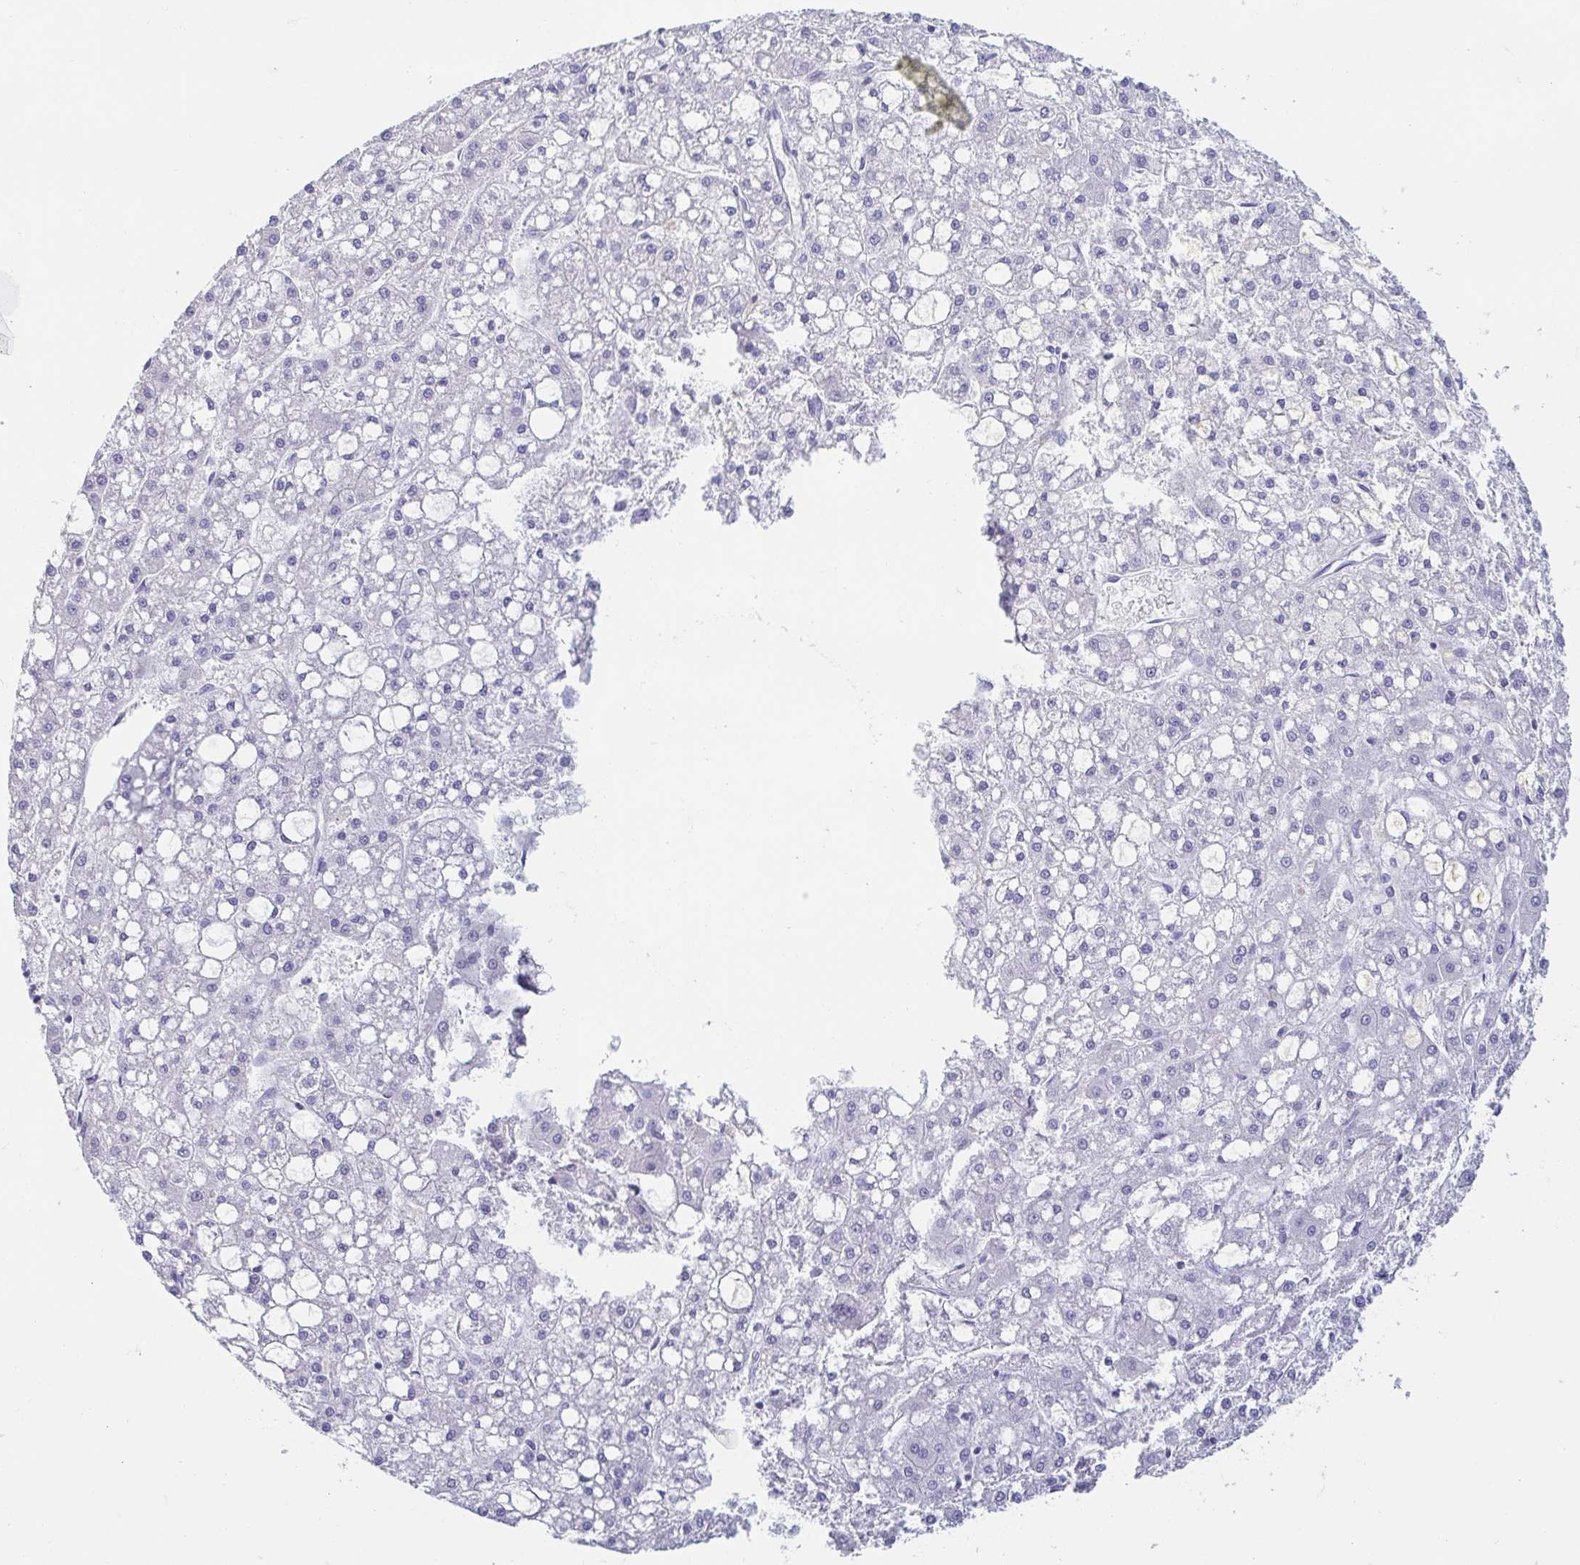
{"staining": {"intensity": "negative", "quantity": "none", "location": "none"}, "tissue": "liver cancer", "cell_type": "Tumor cells", "image_type": "cancer", "snomed": [{"axis": "morphology", "description": "Carcinoma, Hepatocellular, NOS"}, {"axis": "topography", "description": "Liver"}], "caption": "There is no significant expression in tumor cells of liver cancer (hepatocellular carcinoma).", "gene": "FABP3", "patient": {"sex": "male", "age": 67}}